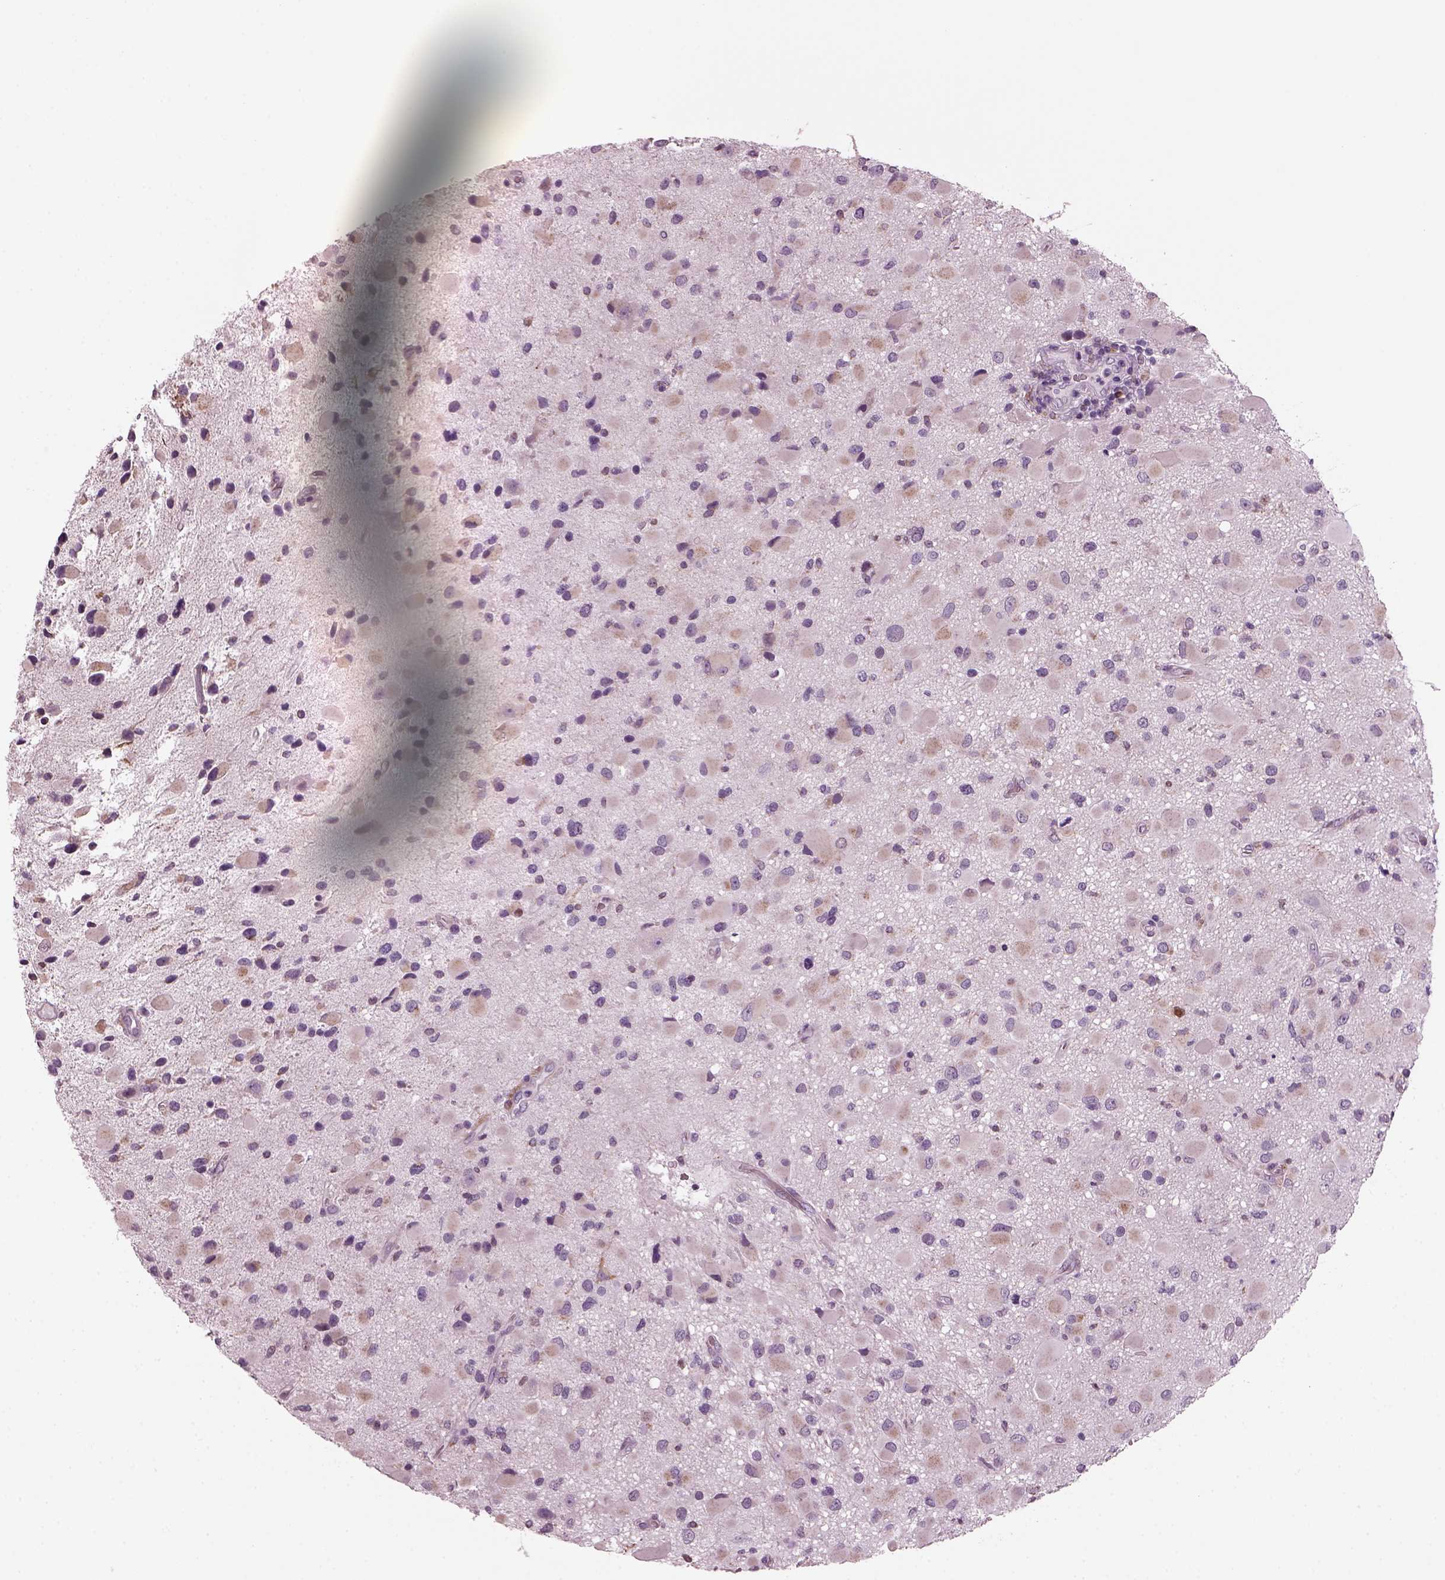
{"staining": {"intensity": "weak", "quantity": "25%-75%", "location": "cytoplasmic/membranous"}, "tissue": "glioma", "cell_type": "Tumor cells", "image_type": "cancer", "snomed": [{"axis": "morphology", "description": "Glioma, malignant, Low grade"}, {"axis": "topography", "description": "Brain"}], "caption": "The image shows staining of glioma, revealing weak cytoplasmic/membranous protein expression (brown color) within tumor cells.", "gene": "PRR9", "patient": {"sex": "female", "age": 32}}